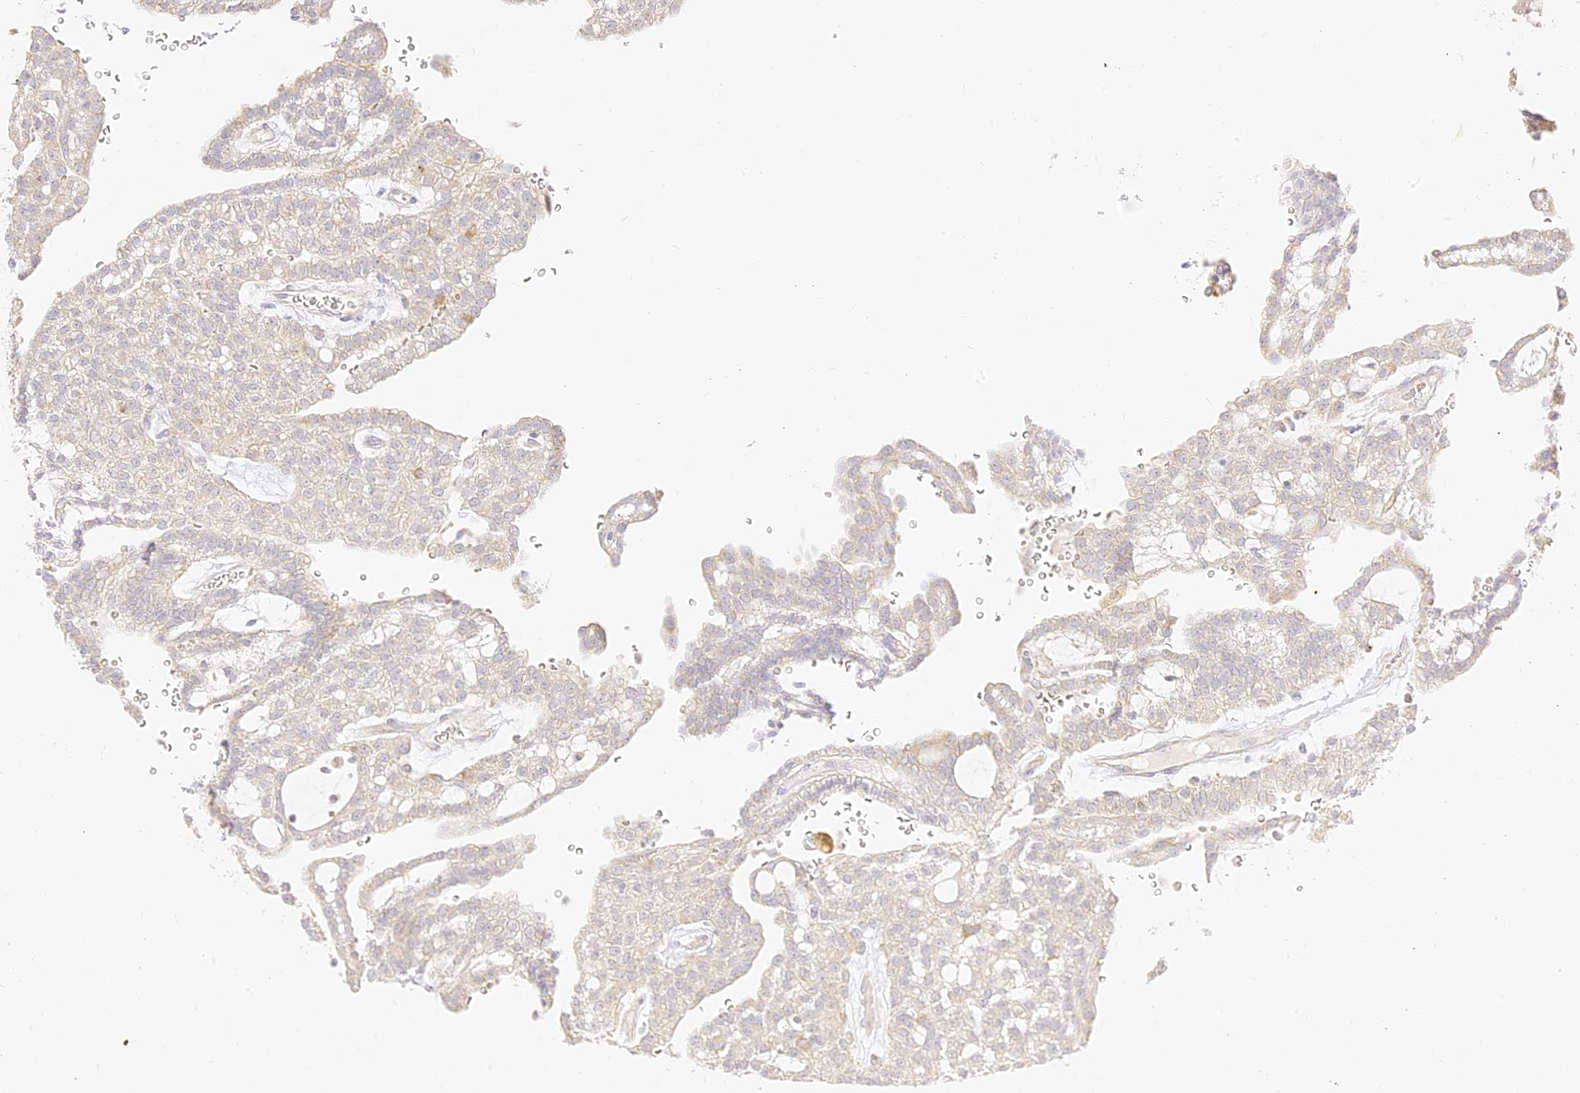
{"staining": {"intensity": "moderate", "quantity": "<25%", "location": "cytoplasmic/membranous"}, "tissue": "renal cancer", "cell_type": "Tumor cells", "image_type": "cancer", "snomed": [{"axis": "morphology", "description": "Adenocarcinoma, NOS"}, {"axis": "topography", "description": "Kidney"}], "caption": "Renal cancer (adenocarcinoma) stained with a protein marker reveals moderate staining in tumor cells.", "gene": "LRRC15", "patient": {"sex": "male", "age": 63}}